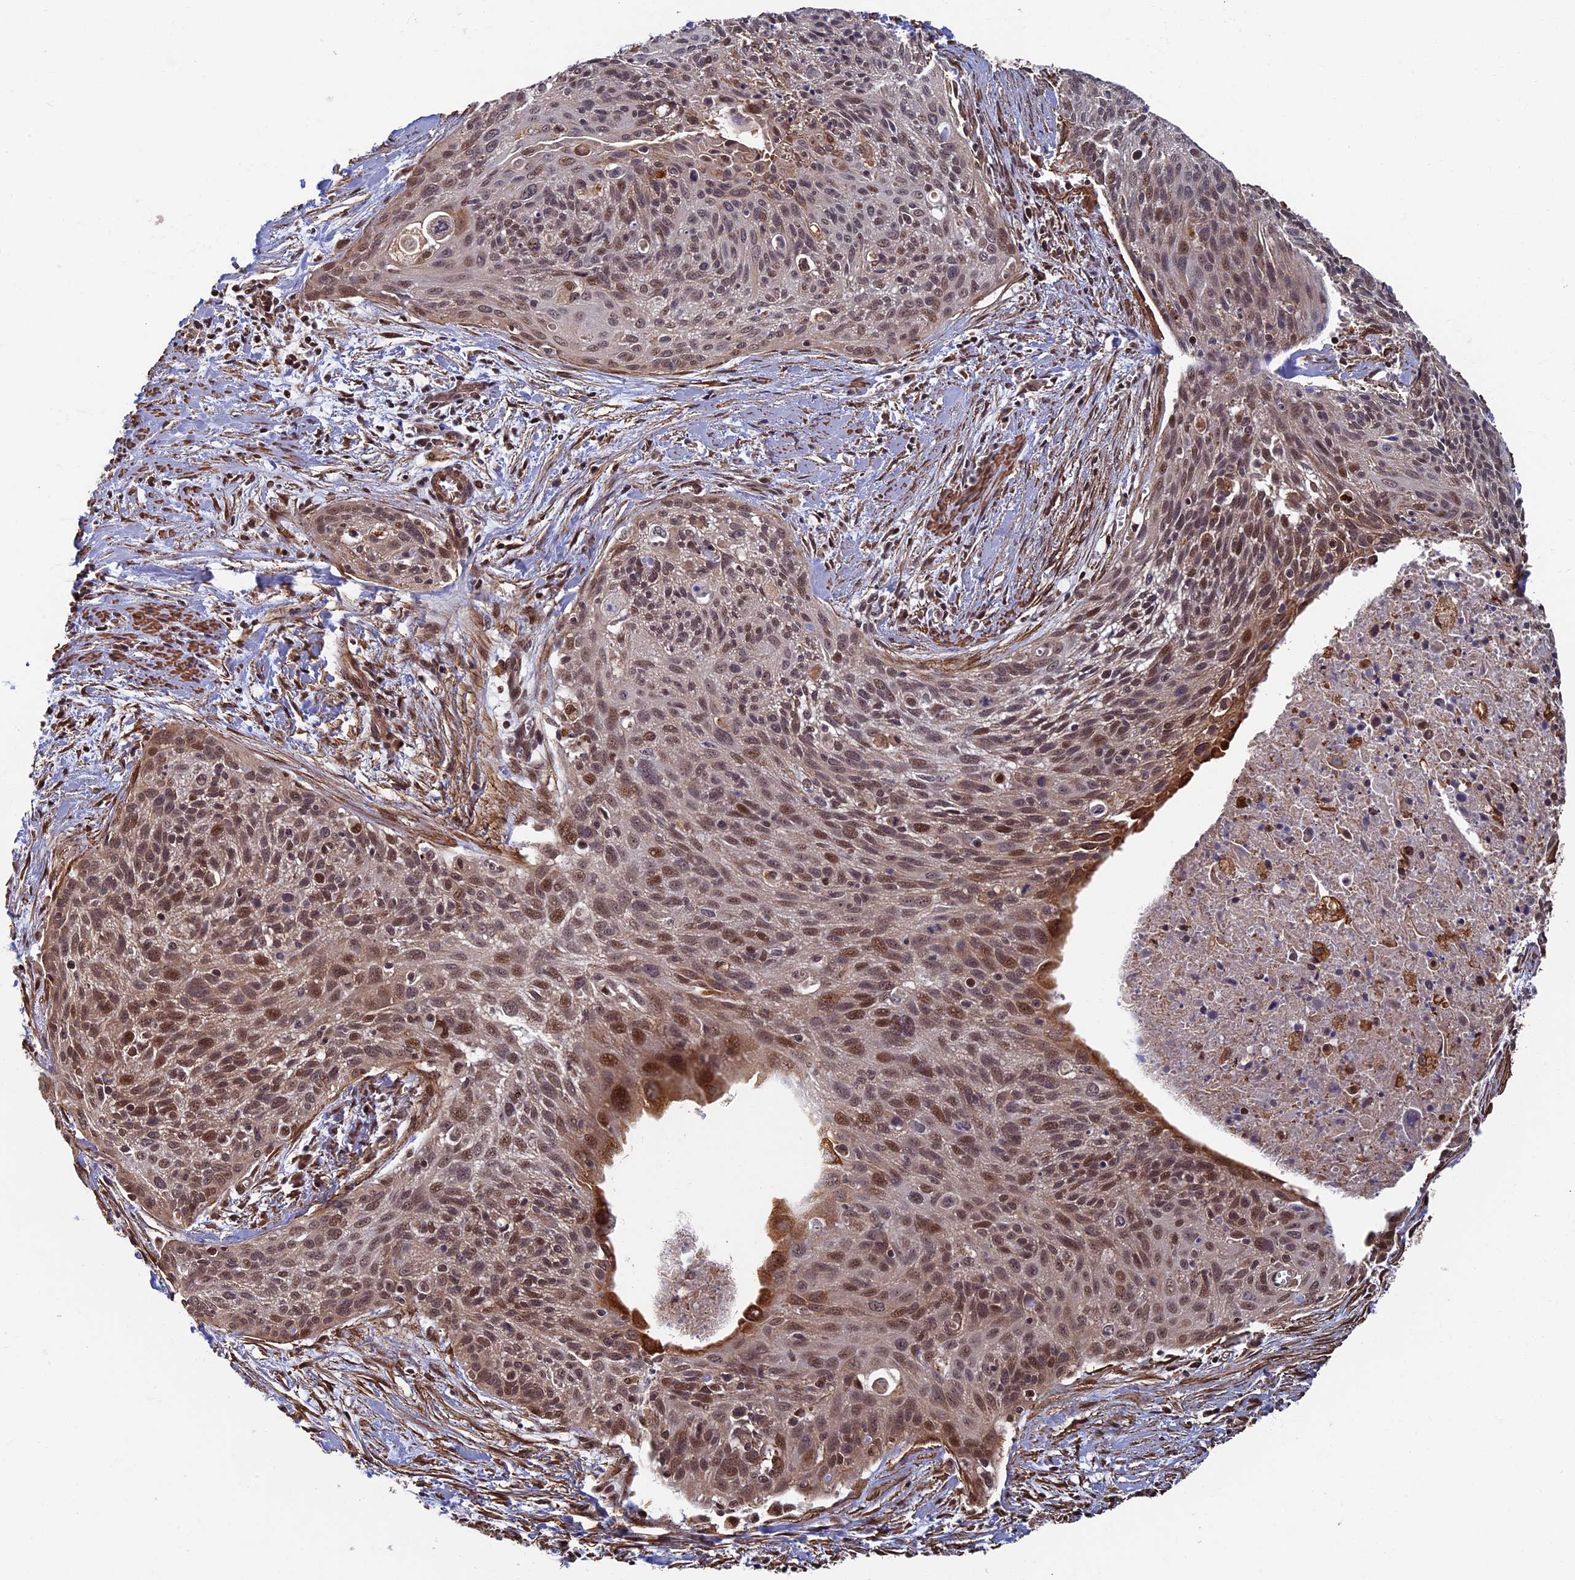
{"staining": {"intensity": "moderate", "quantity": ">75%", "location": "nuclear"}, "tissue": "cervical cancer", "cell_type": "Tumor cells", "image_type": "cancer", "snomed": [{"axis": "morphology", "description": "Squamous cell carcinoma, NOS"}, {"axis": "topography", "description": "Cervix"}], "caption": "IHC of squamous cell carcinoma (cervical) demonstrates medium levels of moderate nuclear staining in approximately >75% of tumor cells. Immunohistochemistry stains the protein in brown and the nuclei are stained blue.", "gene": "CTDP1", "patient": {"sex": "female", "age": 55}}